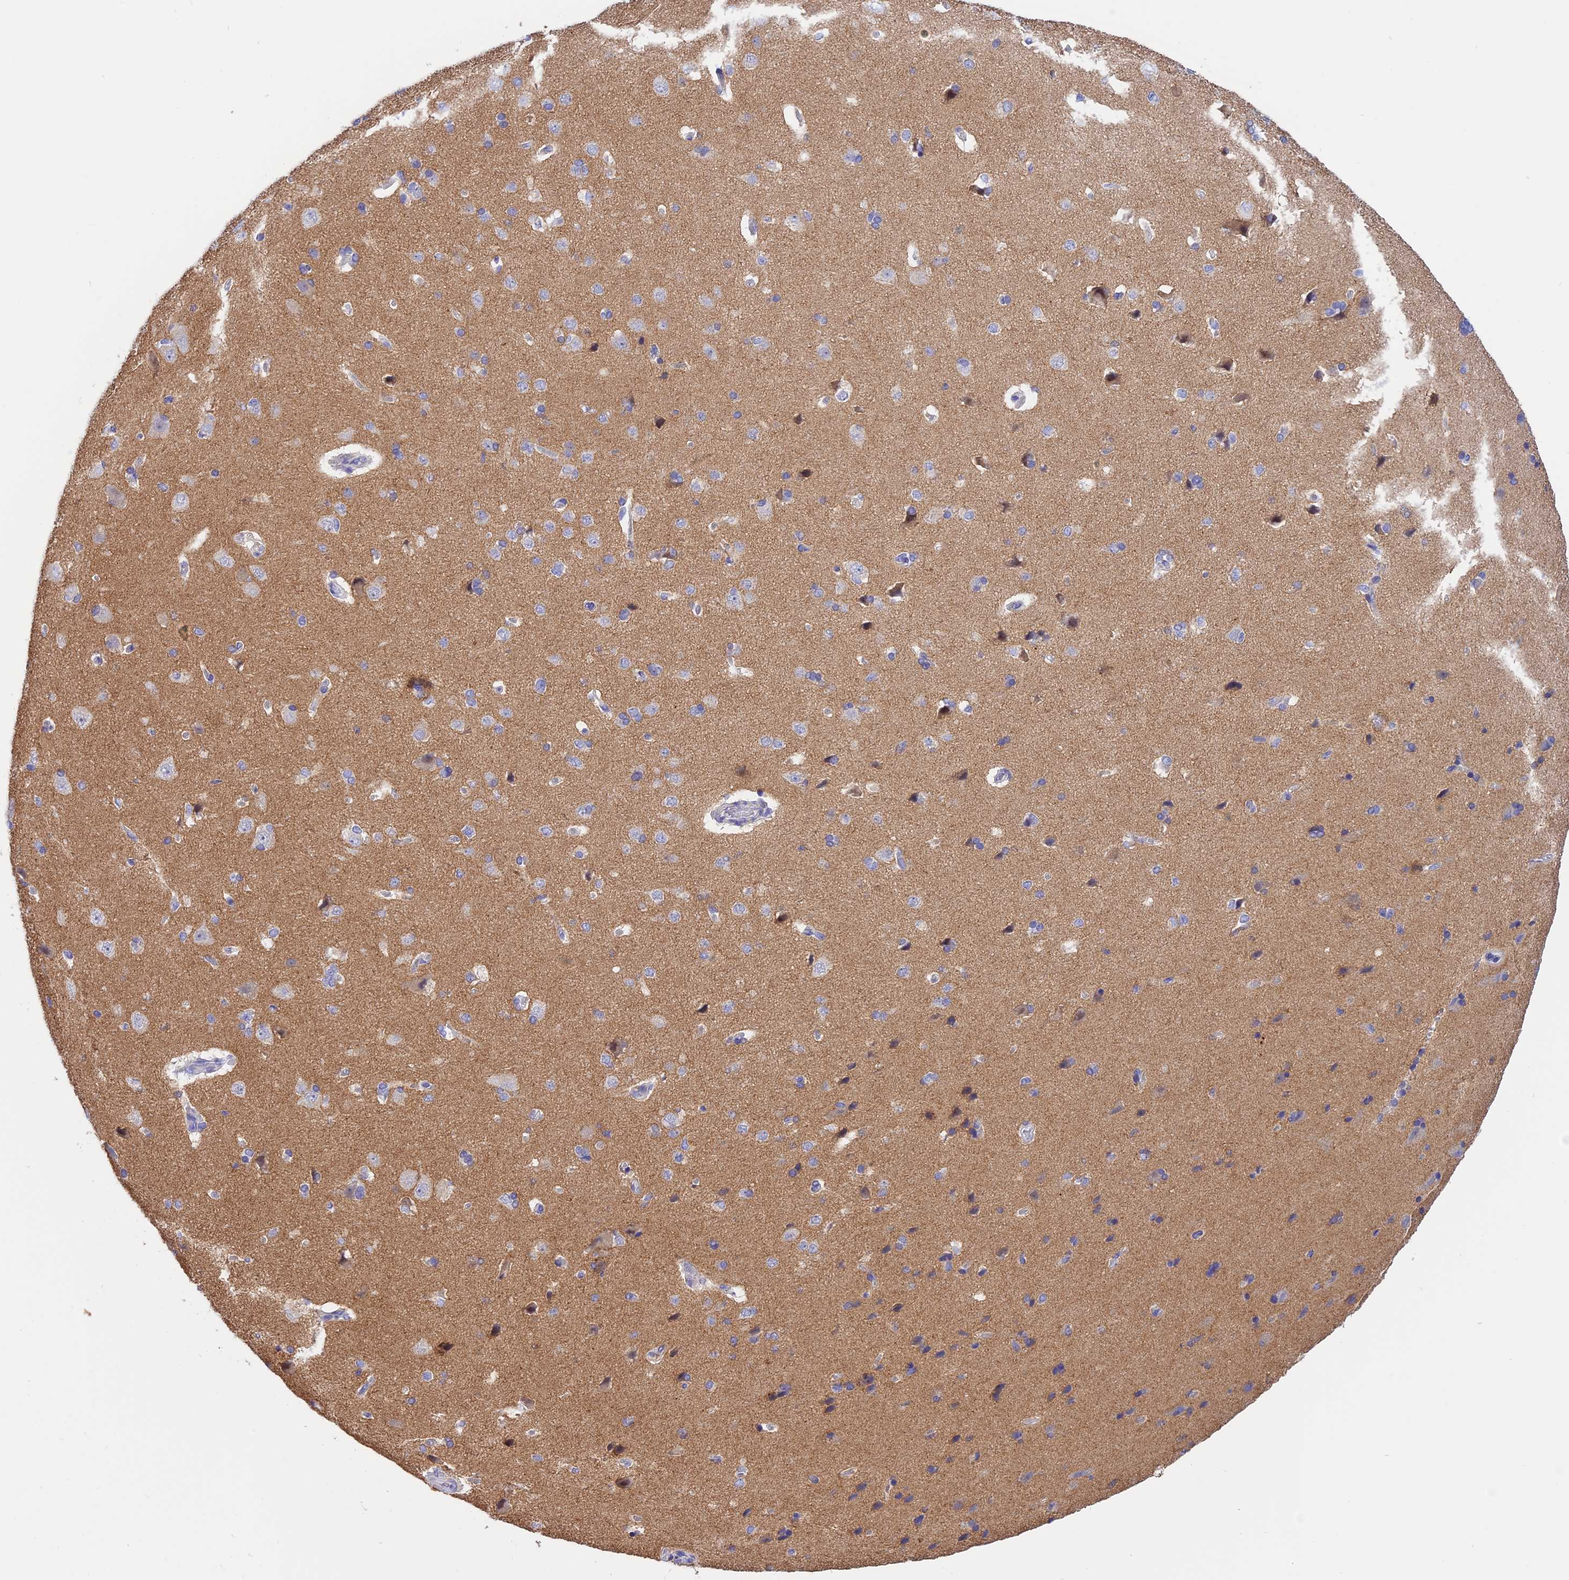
{"staining": {"intensity": "negative", "quantity": "none", "location": "none"}, "tissue": "cerebral cortex", "cell_type": "Endothelial cells", "image_type": "normal", "snomed": [{"axis": "morphology", "description": "Normal tissue, NOS"}, {"axis": "topography", "description": "Cerebral cortex"}], "caption": "A high-resolution image shows immunohistochemistry (IHC) staining of normal cerebral cortex, which demonstrates no significant expression in endothelial cells. The staining was performed using DAB (3,3'-diaminobenzidine) to visualize the protein expression in brown, while the nuclei were stained in blue with hematoxylin (Magnification: 20x).", "gene": "COL6A5", "patient": {"sex": "male", "age": 62}}